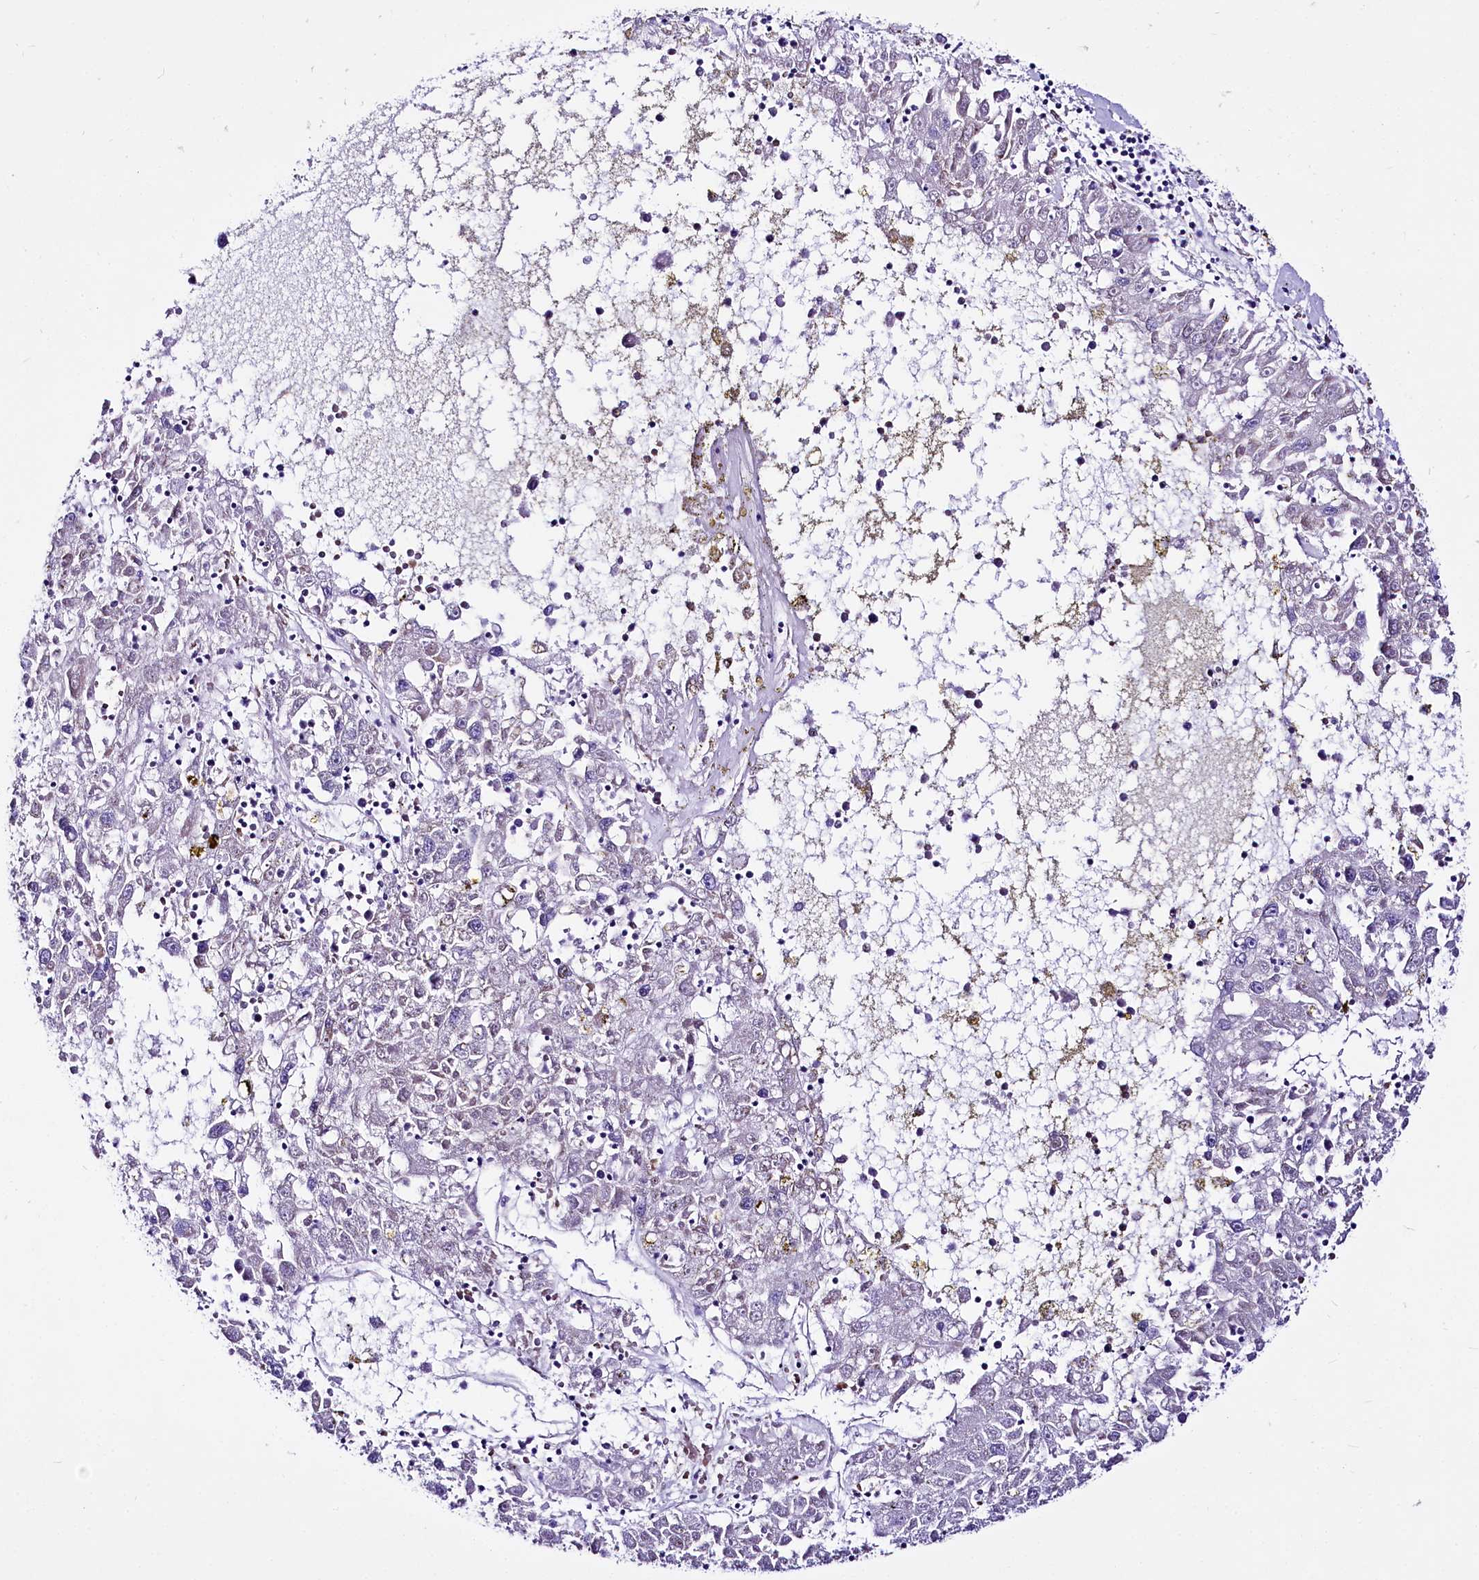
{"staining": {"intensity": "negative", "quantity": "none", "location": "none"}, "tissue": "liver cancer", "cell_type": "Tumor cells", "image_type": "cancer", "snomed": [{"axis": "morphology", "description": "Carcinoma, Hepatocellular, NOS"}, {"axis": "topography", "description": "Liver"}], "caption": "Human hepatocellular carcinoma (liver) stained for a protein using immunohistochemistry reveals no staining in tumor cells.", "gene": "A2ML1", "patient": {"sex": "male", "age": 49}}